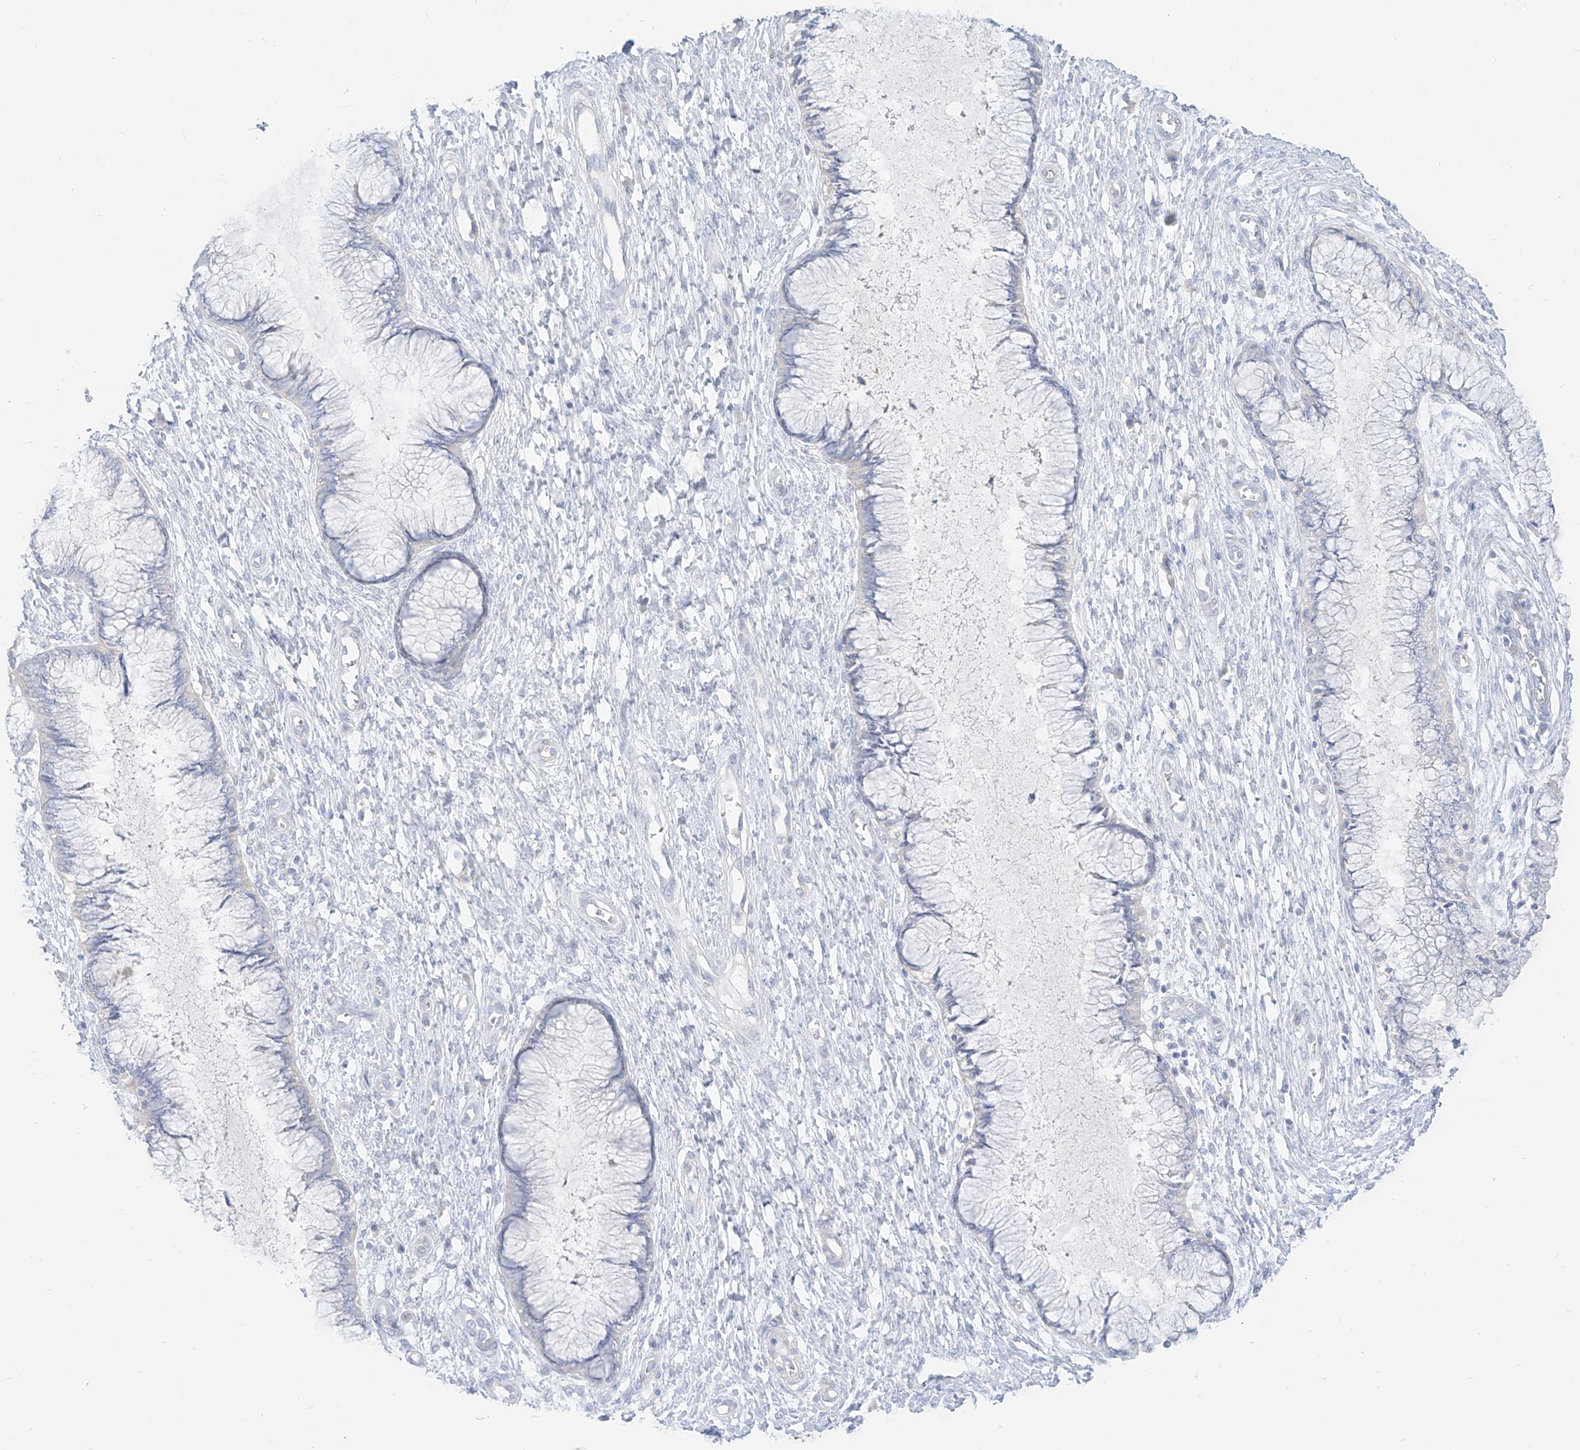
{"staining": {"intensity": "negative", "quantity": "none", "location": "none"}, "tissue": "cervix", "cell_type": "Glandular cells", "image_type": "normal", "snomed": [{"axis": "morphology", "description": "Normal tissue, NOS"}, {"axis": "topography", "description": "Cervix"}], "caption": "Glandular cells show no significant protein positivity in normal cervix. (Brightfield microscopy of DAB IHC at high magnification).", "gene": "ARHGEF40", "patient": {"sex": "female", "age": 55}}